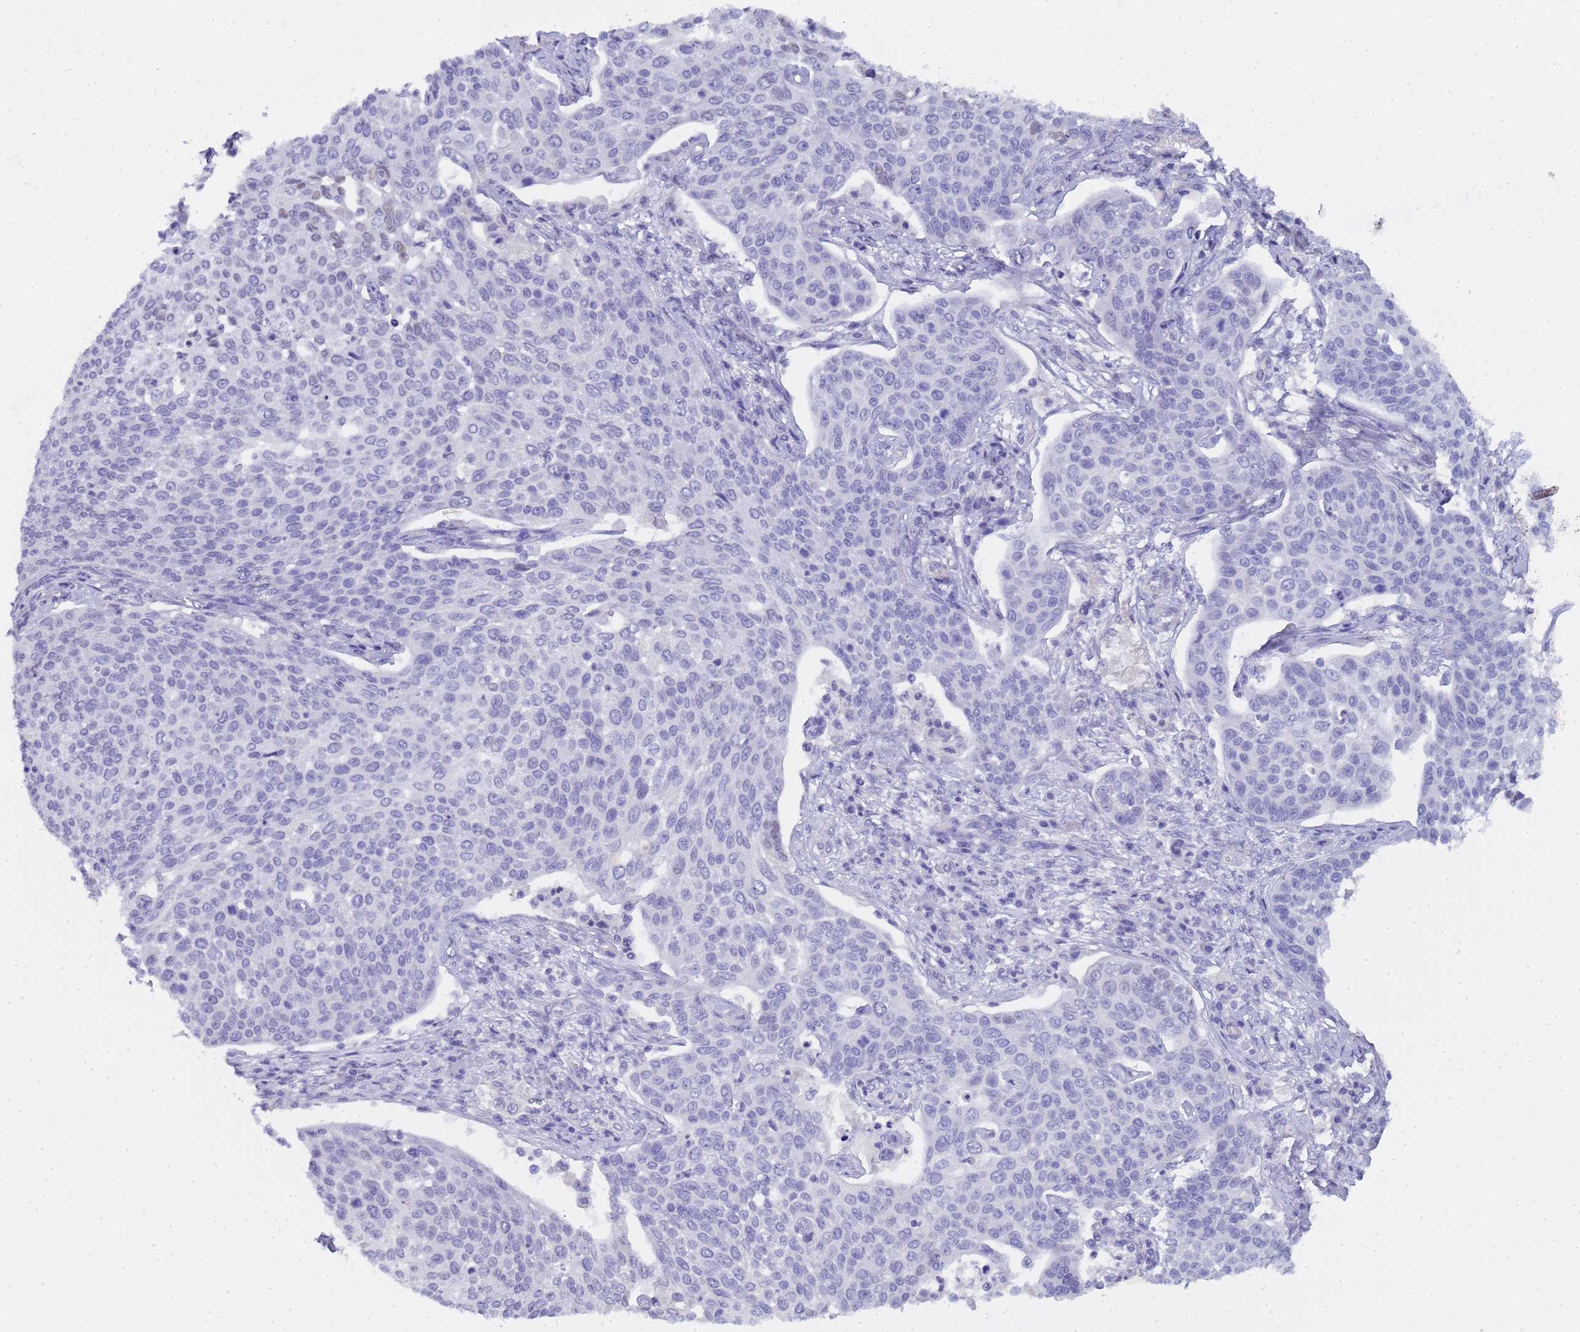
{"staining": {"intensity": "negative", "quantity": "none", "location": "none"}, "tissue": "cervical cancer", "cell_type": "Tumor cells", "image_type": "cancer", "snomed": [{"axis": "morphology", "description": "Squamous cell carcinoma, NOS"}, {"axis": "topography", "description": "Cervix"}], "caption": "Tumor cells are negative for protein expression in human squamous cell carcinoma (cervical). (Immunohistochemistry (ihc), brightfield microscopy, high magnification).", "gene": "CTRC", "patient": {"sex": "female", "age": 34}}